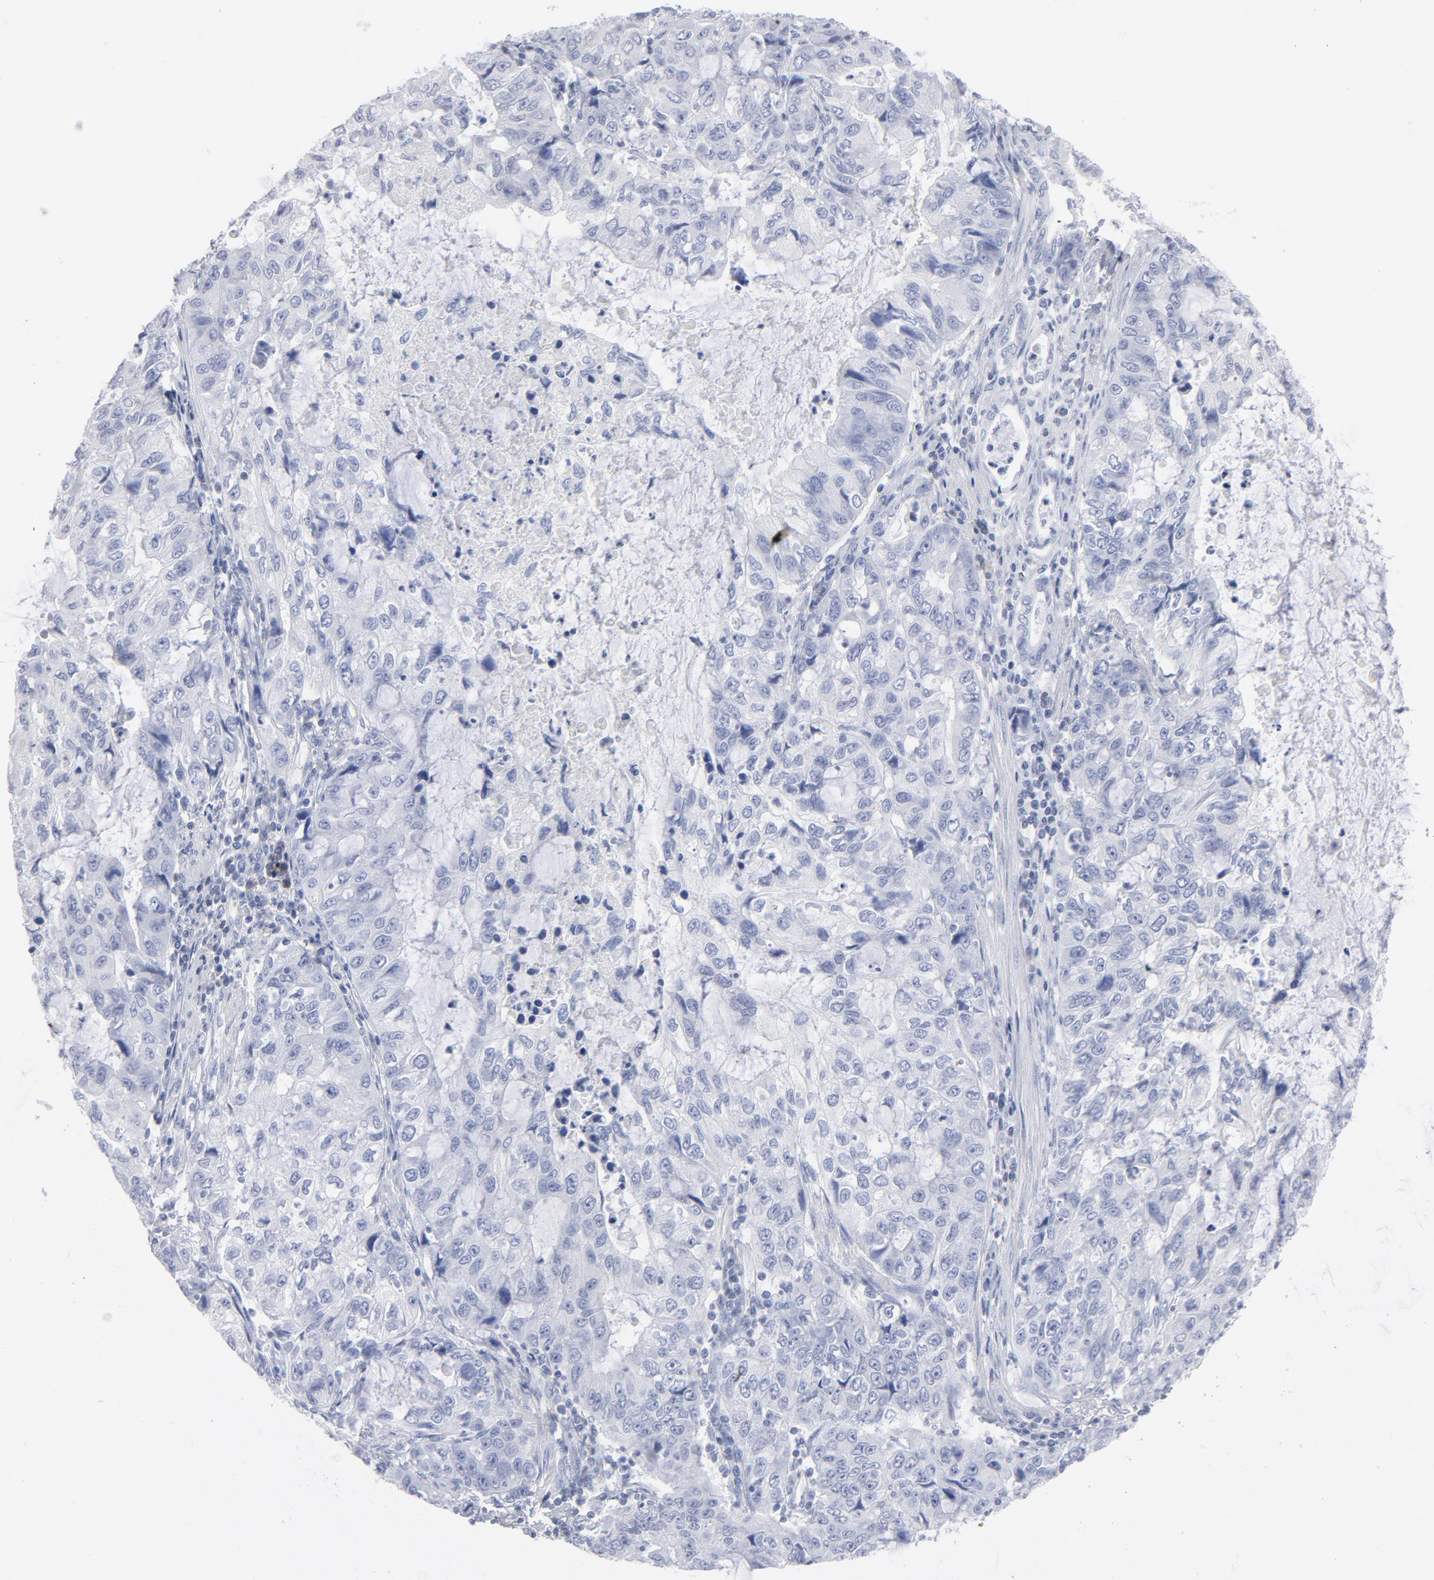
{"staining": {"intensity": "negative", "quantity": "none", "location": "none"}, "tissue": "stomach cancer", "cell_type": "Tumor cells", "image_type": "cancer", "snomed": [{"axis": "morphology", "description": "Adenocarcinoma, NOS"}, {"axis": "topography", "description": "Stomach, upper"}], "caption": "DAB immunohistochemical staining of adenocarcinoma (stomach) exhibits no significant staining in tumor cells.", "gene": "P2RY8", "patient": {"sex": "female", "age": 52}}